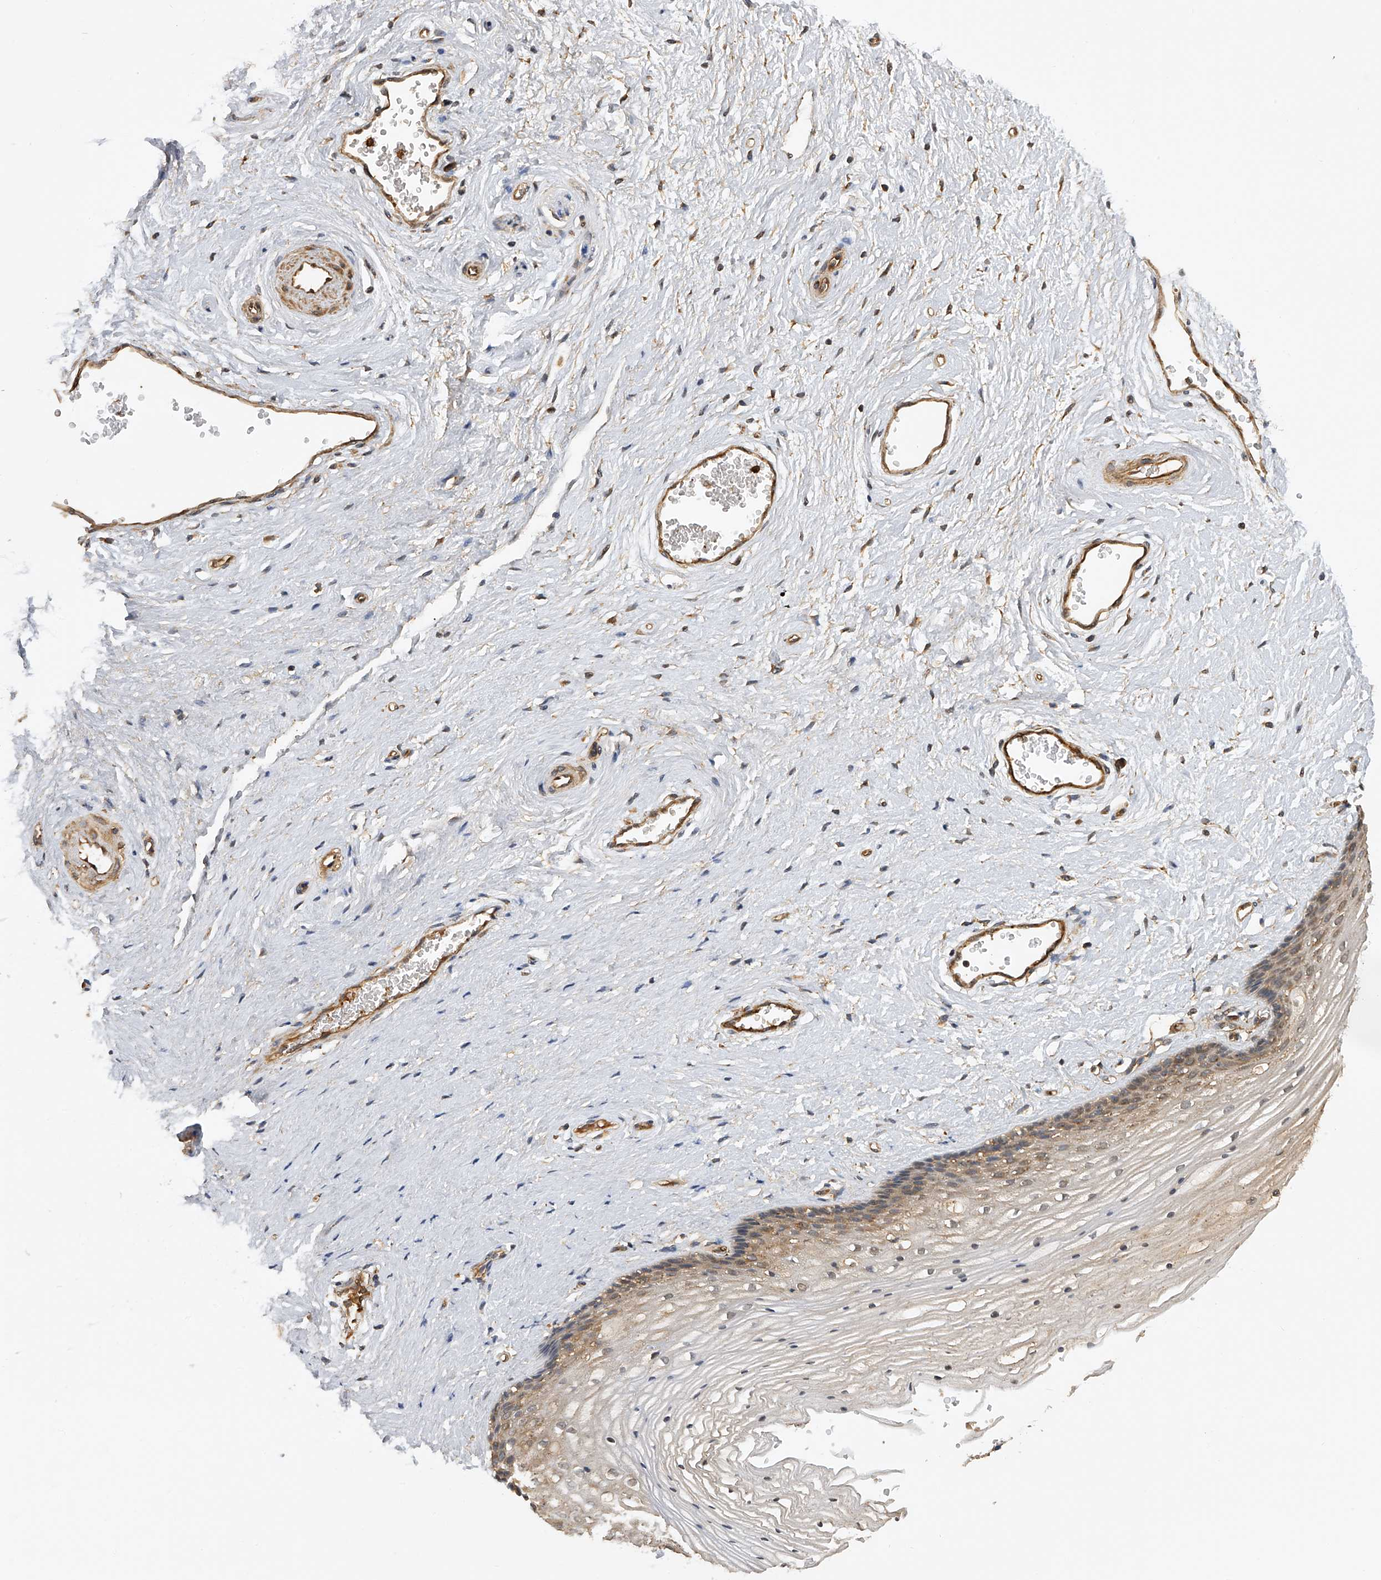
{"staining": {"intensity": "moderate", "quantity": "25%-75%", "location": "cytoplasmic/membranous"}, "tissue": "vagina", "cell_type": "Squamous epithelial cells", "image_type": "normal", "snomed": [{"axis": "morphology", "description": "Normal tissue, NOS"}, {"axis": "topography", "description": "Vagina"}], "caption": "A histopathology image showing moderate cytoplasmic/membranous staining in approximately 25%-75% of squamous epithelial cells in unremarkable vagina, as visualized by brown immunohistochemical staining.", "gene": "PTPRA", "patient": {"sex": "female", "age": 46}}